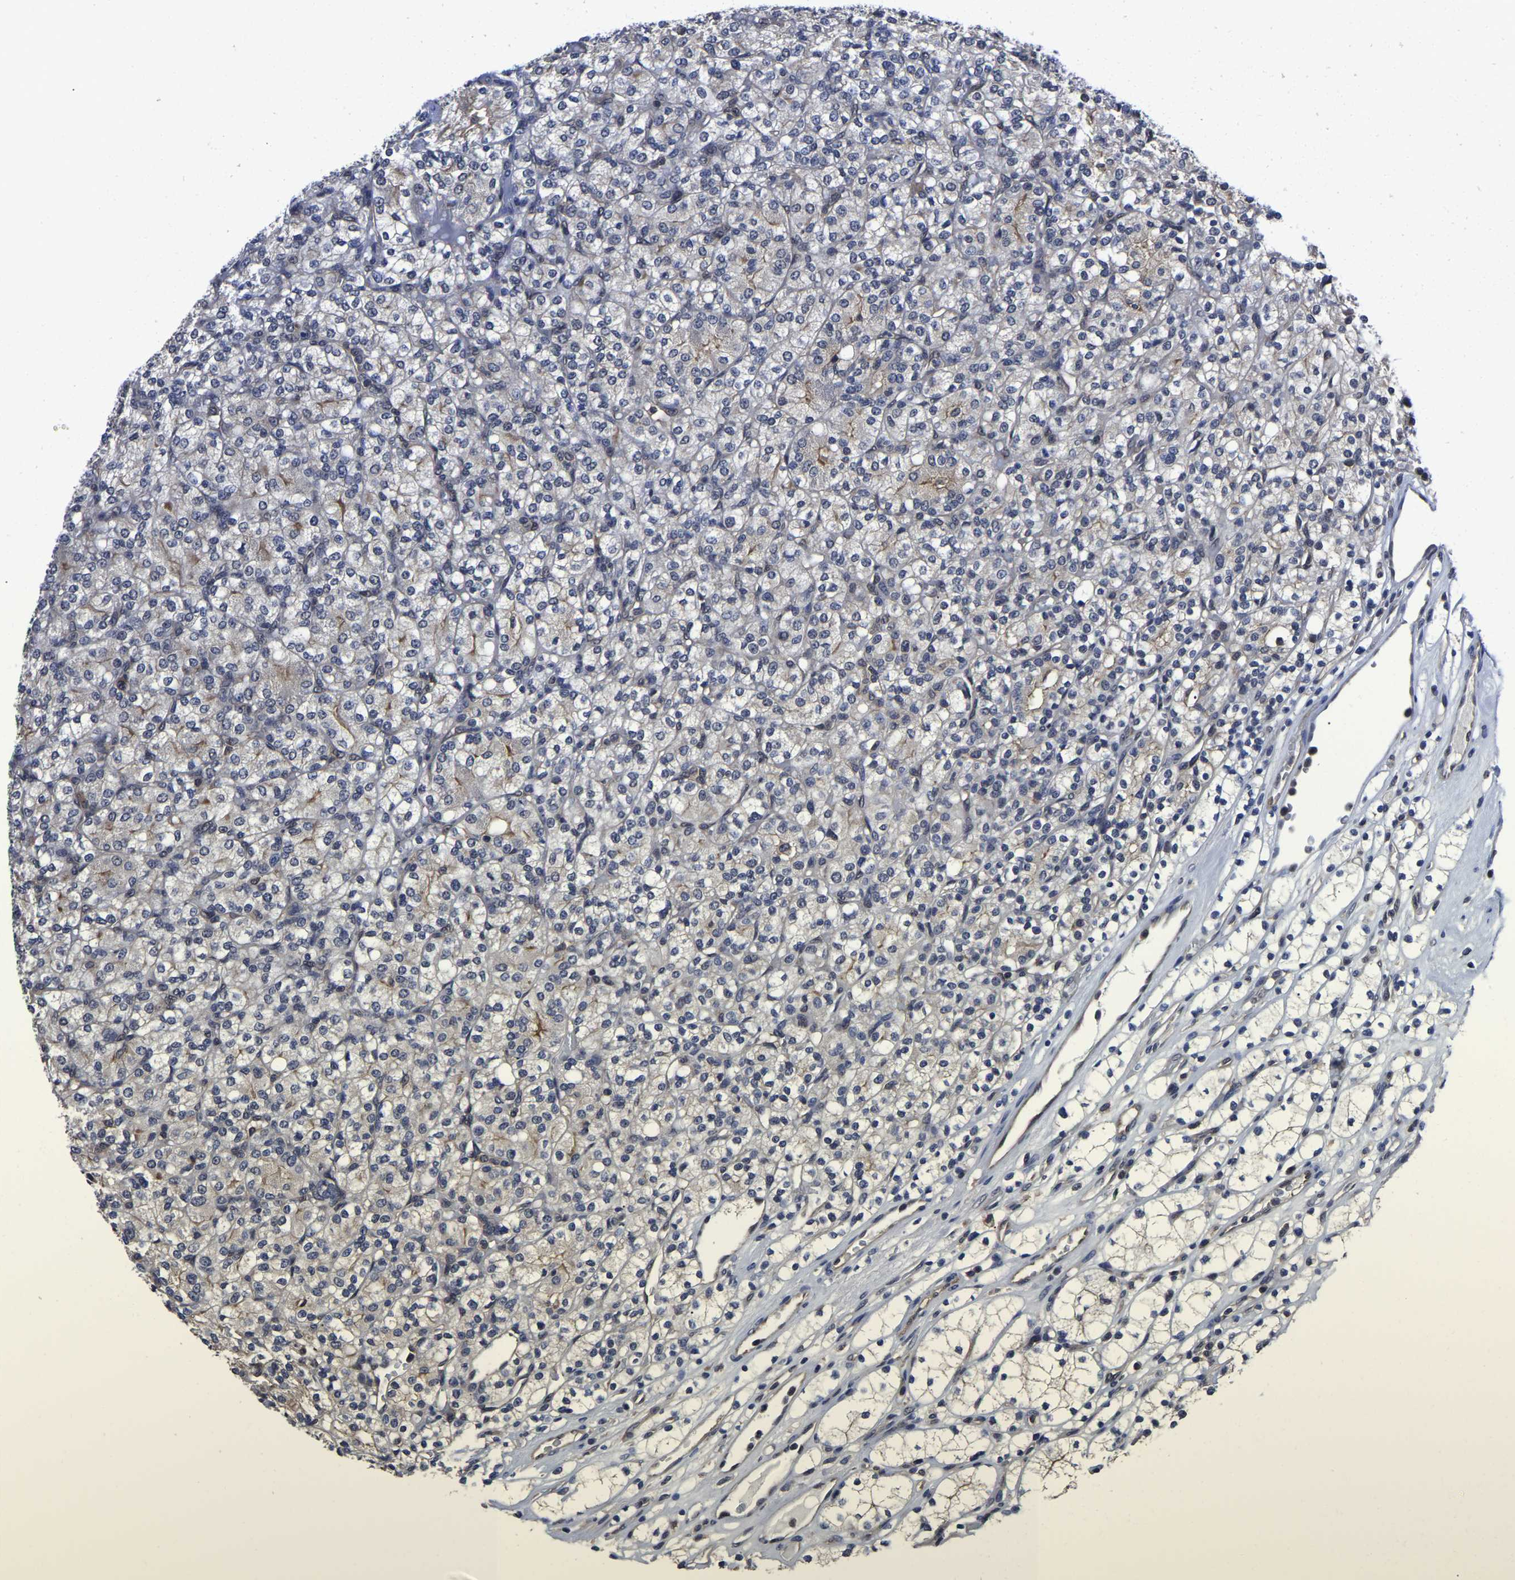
{"staining": {"intensity": "negative", "quantity": "none", "location": "none"}, "tissue": "renal cancer", "cell_type": "Tumor cells", "image_type": "cancer", "snomed": [{"axis": "morphology", "description": "Adenocarcinoma, NOS"}, {"axis": "topography", "description": "Kidney"}], "caption": "Tumor cells are negative for protein expression in human renal cancer (adenocarcinoma). (DAB IHC with hematoxylin counter stain).", "gene": "MCOLN2", "patient": {"sex": "male", "age": 77}}